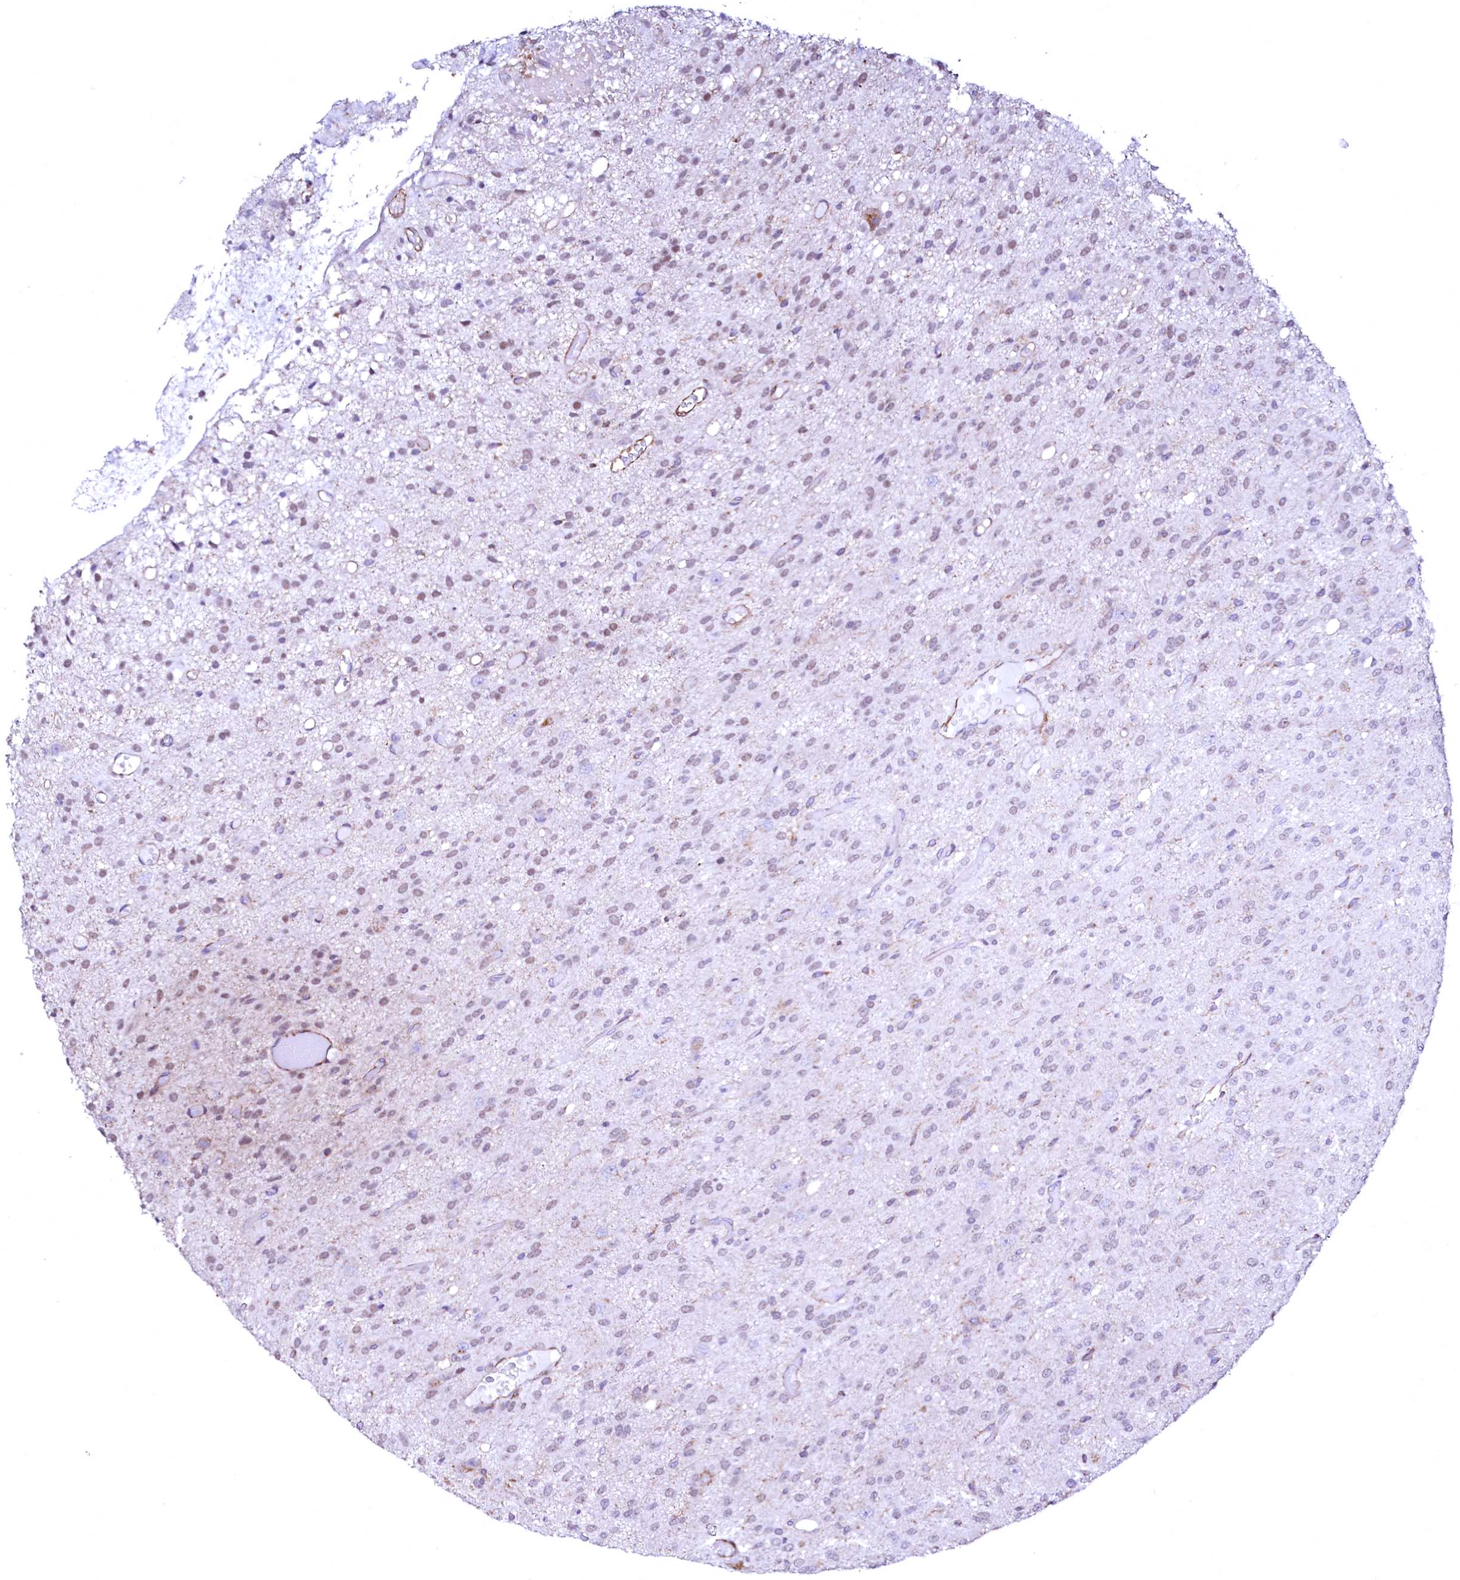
{"staining": {"intensity": "weak", "quantity": "<25%", "location": "nuclear"}, "tissue": "glioma", "cell_type": "Tumor cells", "image_type": "cancer", "snomed": [{"axis": "morphology", "description": "Glioma, malignant, High grade"}, {"axis": "topography", "description": "Brain"}], "caption": "Immunohistochemistry micrograph of neoplastic tissue: human high-grade glioma (malignant) stained with DAB displays no significant protein expression in tumor cells. Brightfield microscopy of immunohistochemistry stained with DAB (3,3'-diaminobenzidine) (brown) and hematoxylin (blue), captured at high magnification.", "gene": "GPR176", "patient": {"sex": "female", "age": 59}}